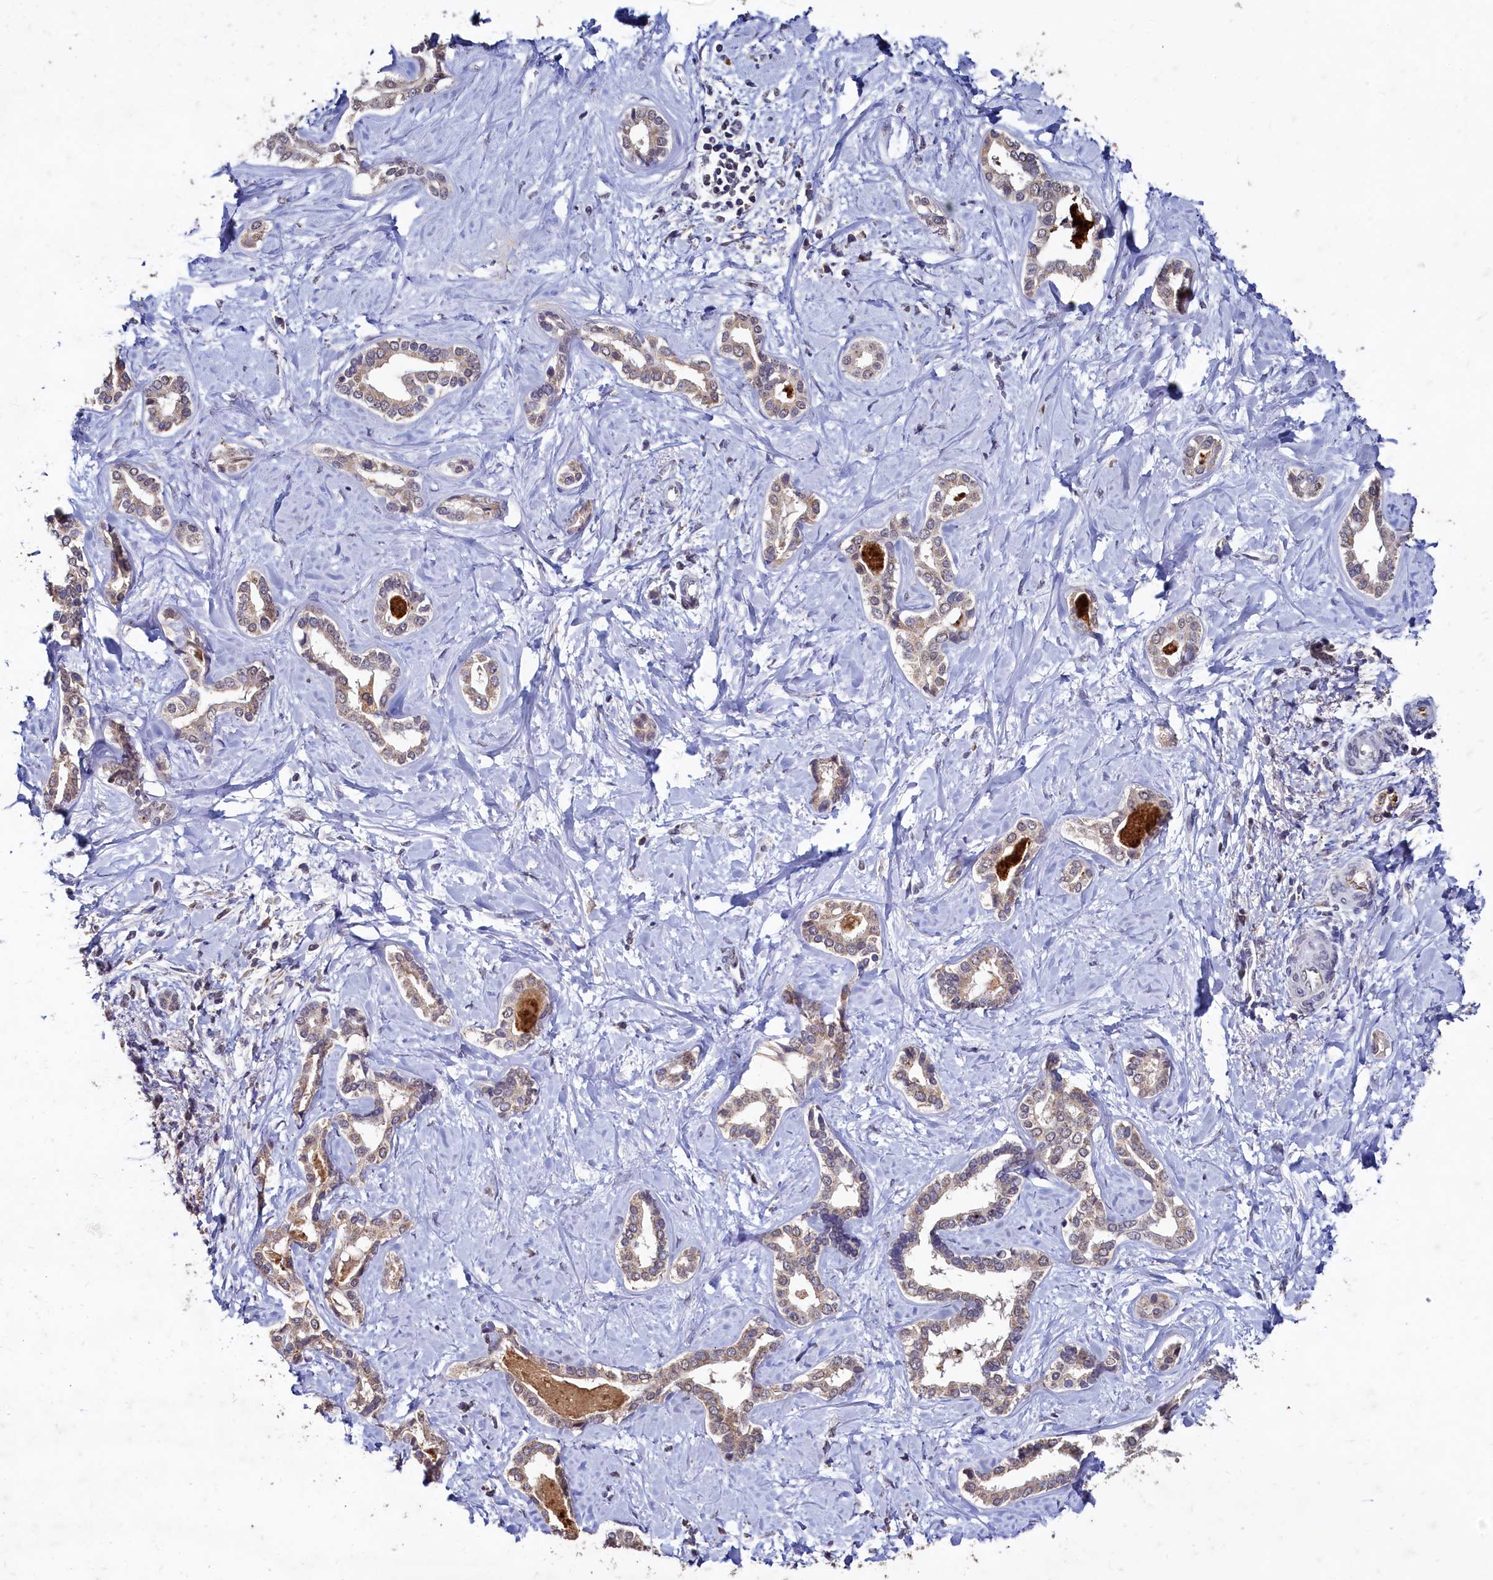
{"staining": {"intensity": "weak", "quantity": ">75%", "location": "cytoplasmic/membranous"}, "tissue": "liver cancer", "cell_type": "Tumor cells", "image_type": "cancer", "snomed": [{"axis": "morphology", "description": "Carcinoma, Hepatocellular, NOS"}, {"axis": "topography", "description": "Liver"}], "caption": "An image of liver hepatocellular carcinoma stained for a protein reveals weak cytoplasmic/membranous brown staining in tumor cells.", "gene": "CSTPP1", "patient": {"sex": "female", "age": 73}}